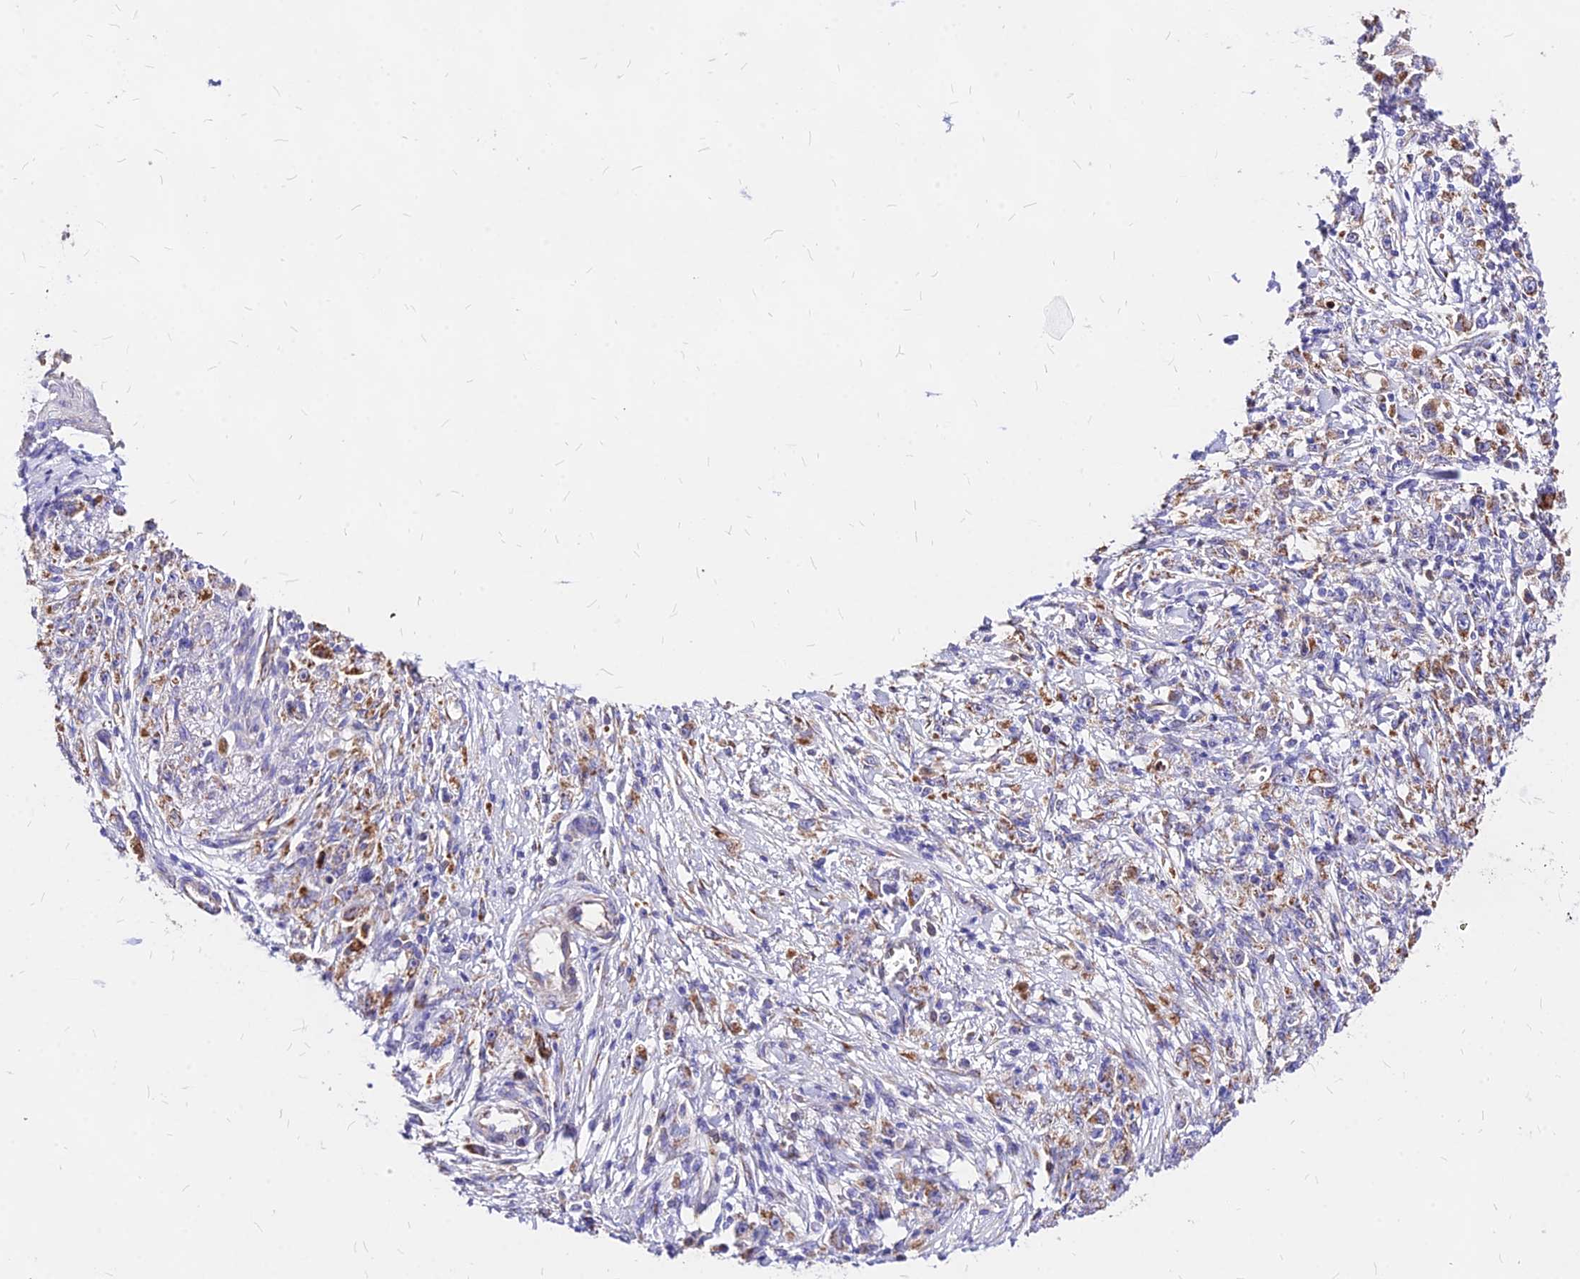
{"staining": {"intensity": "moderate", "quantity": ">75%", "location": "cytoplasmic/membranous"}, "tissue": "stomach cancer", "cell_type": "Tumor cells", "image_type": "cancer", "snomed": [{"axis": "morphology", "description": "Adenocarcinoma, NOS"}, {"axis": "topography", "description": "Stomach"}], "caption": "Immunohistochemical staining of human stomach cancer (adenocarcinoma) displays moderate cytoplasmic/membranous protein expression in about >75% of tumor cells. The protein of interest is stained brown, and the nuclei are stained in blue (DAB IHC with brightfield microscopy, high magnification).", "gene": "MRPL3", "patient": {"sex": "female", "age": 59}}